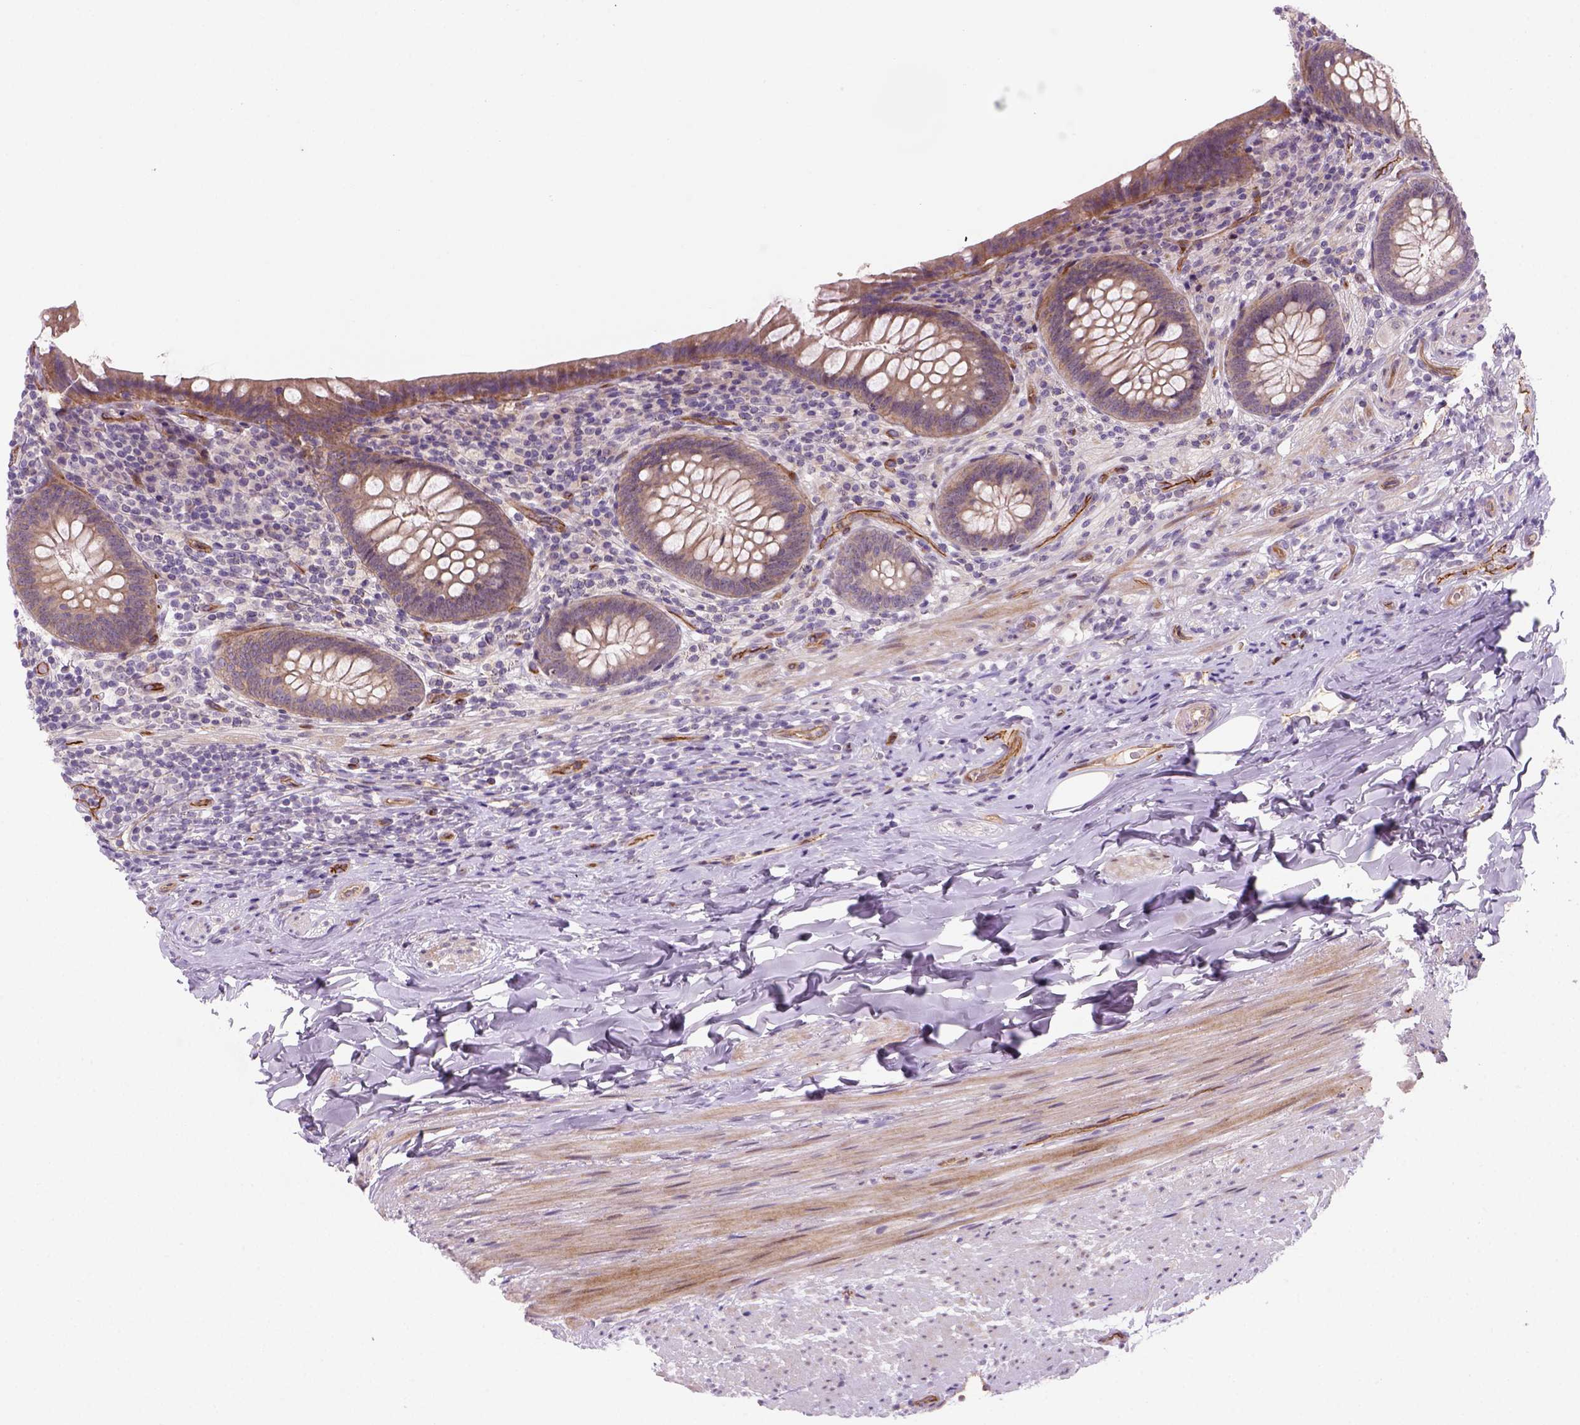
{"staining": {"intensity": "moderate", "quantity": ">75%", "location": "cytoplasmic/membranous"}, "tissue": "appendix", "cell_type": "Glandular cells", "image_type": "normal", "snomed": [{"axis": "morphology", "description": "Normal tissue, NOS"}, {"axis": "topography", "description": "Appendix"}], "caption": "The immunohistochemical stain labels moderate cytoplasmic/membranous expression in glandular cells of normal appendix. Nuclei are stained in blue.", "gene": "VSTM5", "patient": {"sex": "male", "age": 47}}